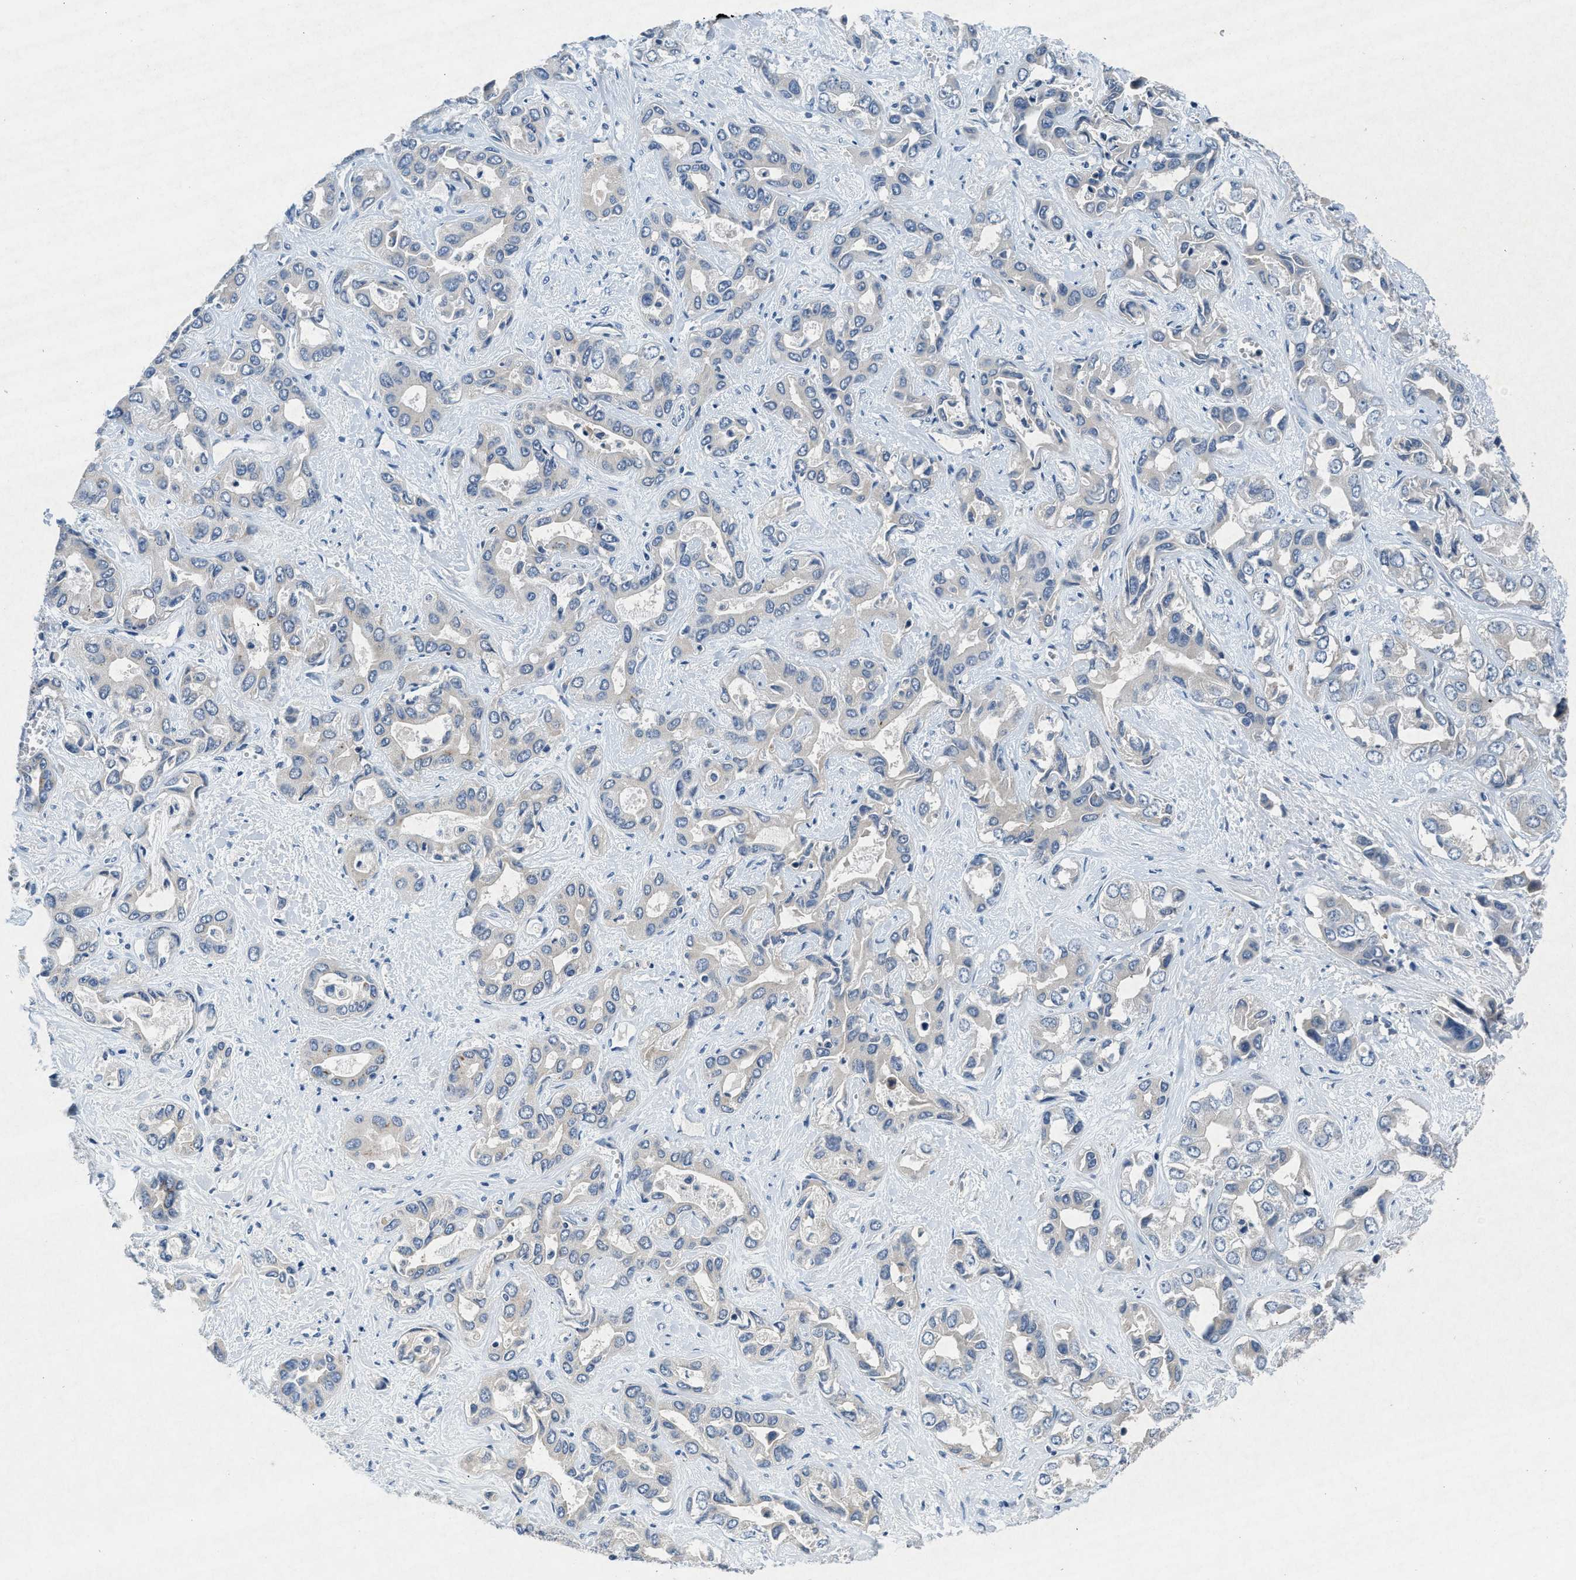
{"staining": {"intensity": "negative", "quantity": "none", "location": "none"}, "tissue": "liver cancer", "cell_type": "Tumor cells", "image_type": "cancer", "snomed": [{"axis": "morphology", "description": "Cholangiocarcinoma"}, {"axis": "topography", "description": "Liver"}], "caption": "A micrograph of human liver cholangiocarcinoma is negative for staining in tumor cells.", "gene": "PHLDA1", "patient": {"sex": "female", "age": 52}}